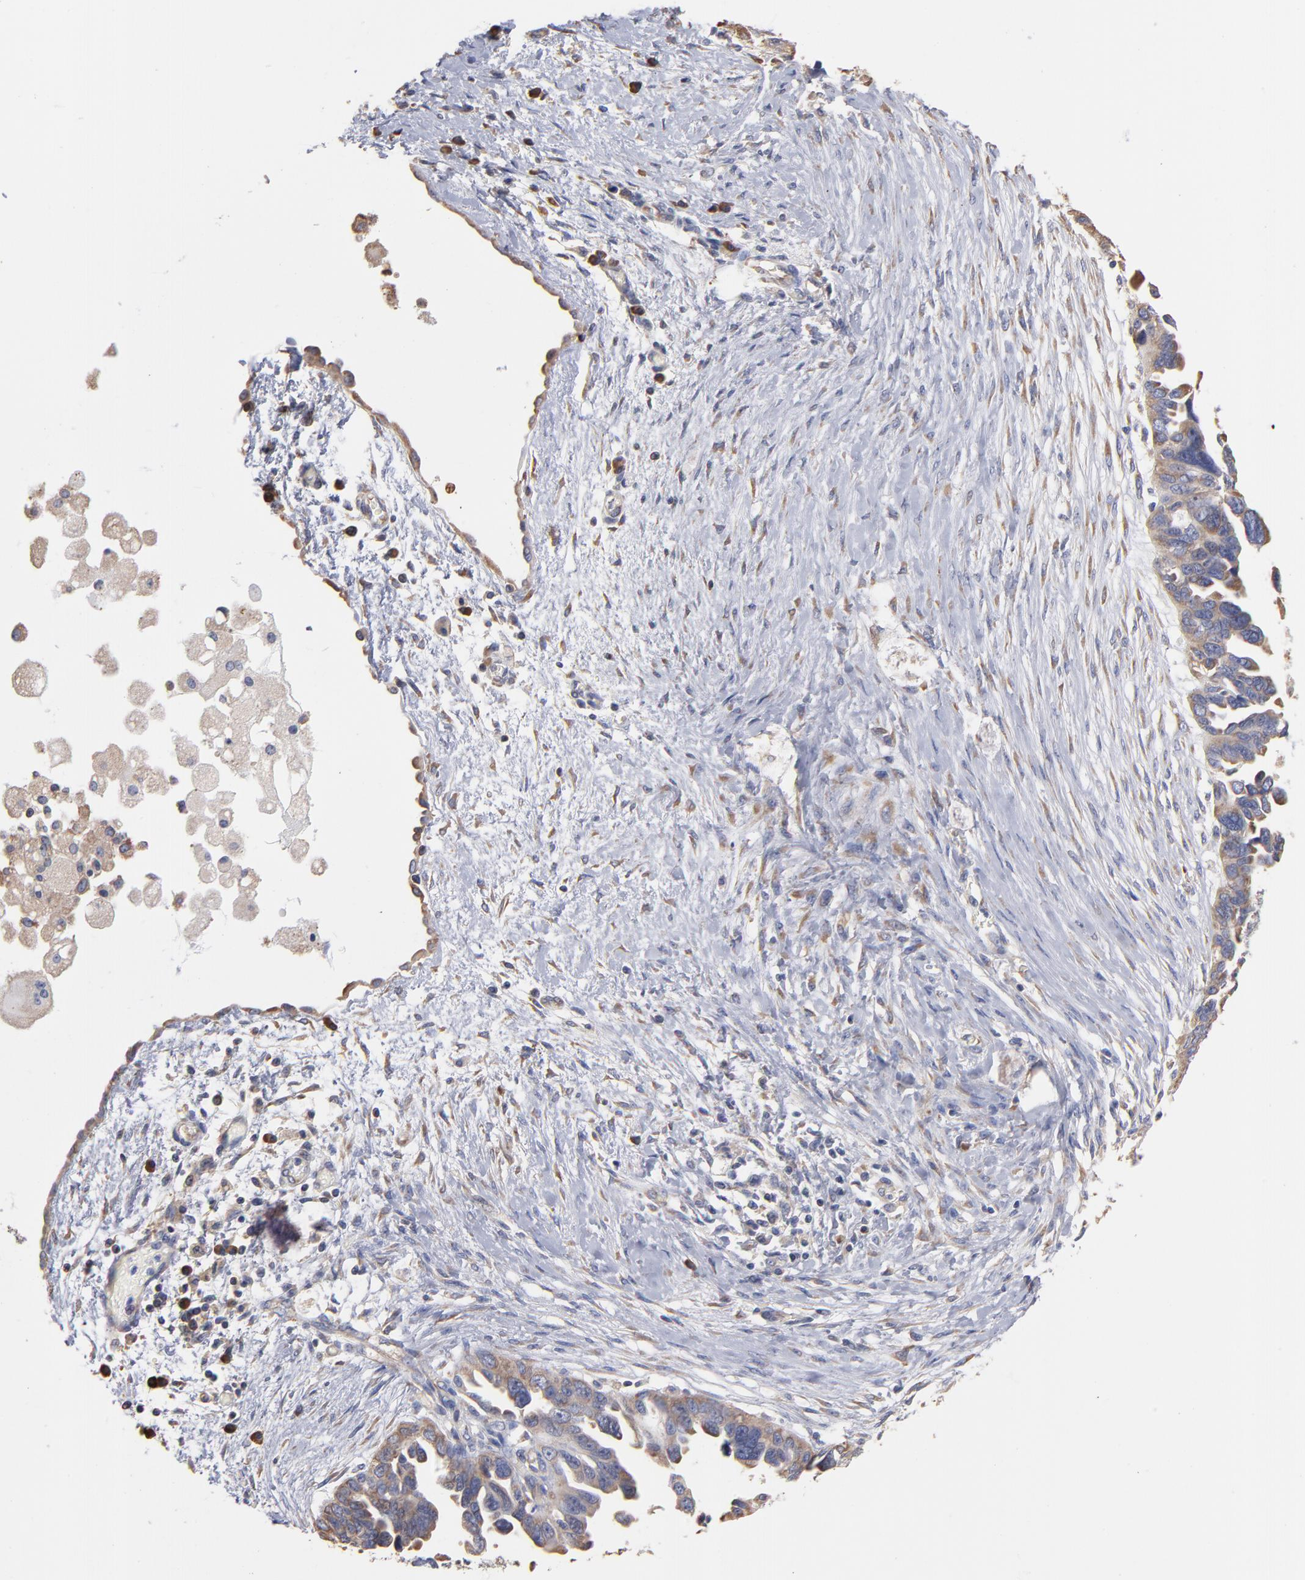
{"staining": {"intensity": "weak", "quantity": "25%-75%", "location": "cytoplasmic/membranous"}, "tissue": "ovarian cancer", "cell_type": "Tumor cells", "image_type": "cancer", "snomed": [{"axis": "morphology", "description": "Cystadenocarcinoma, serous, NOS"}, {"axis": "topography", "description": "Ovary"}], "caption": "A low amount of weak cytoplasmic/membranous expression is present in about 25%-75% of tumor cells in ovarian serous cystadenocarcinoma tissue.", "gene": "RPL9", "patient": {"sex": "female", "age": 63}}